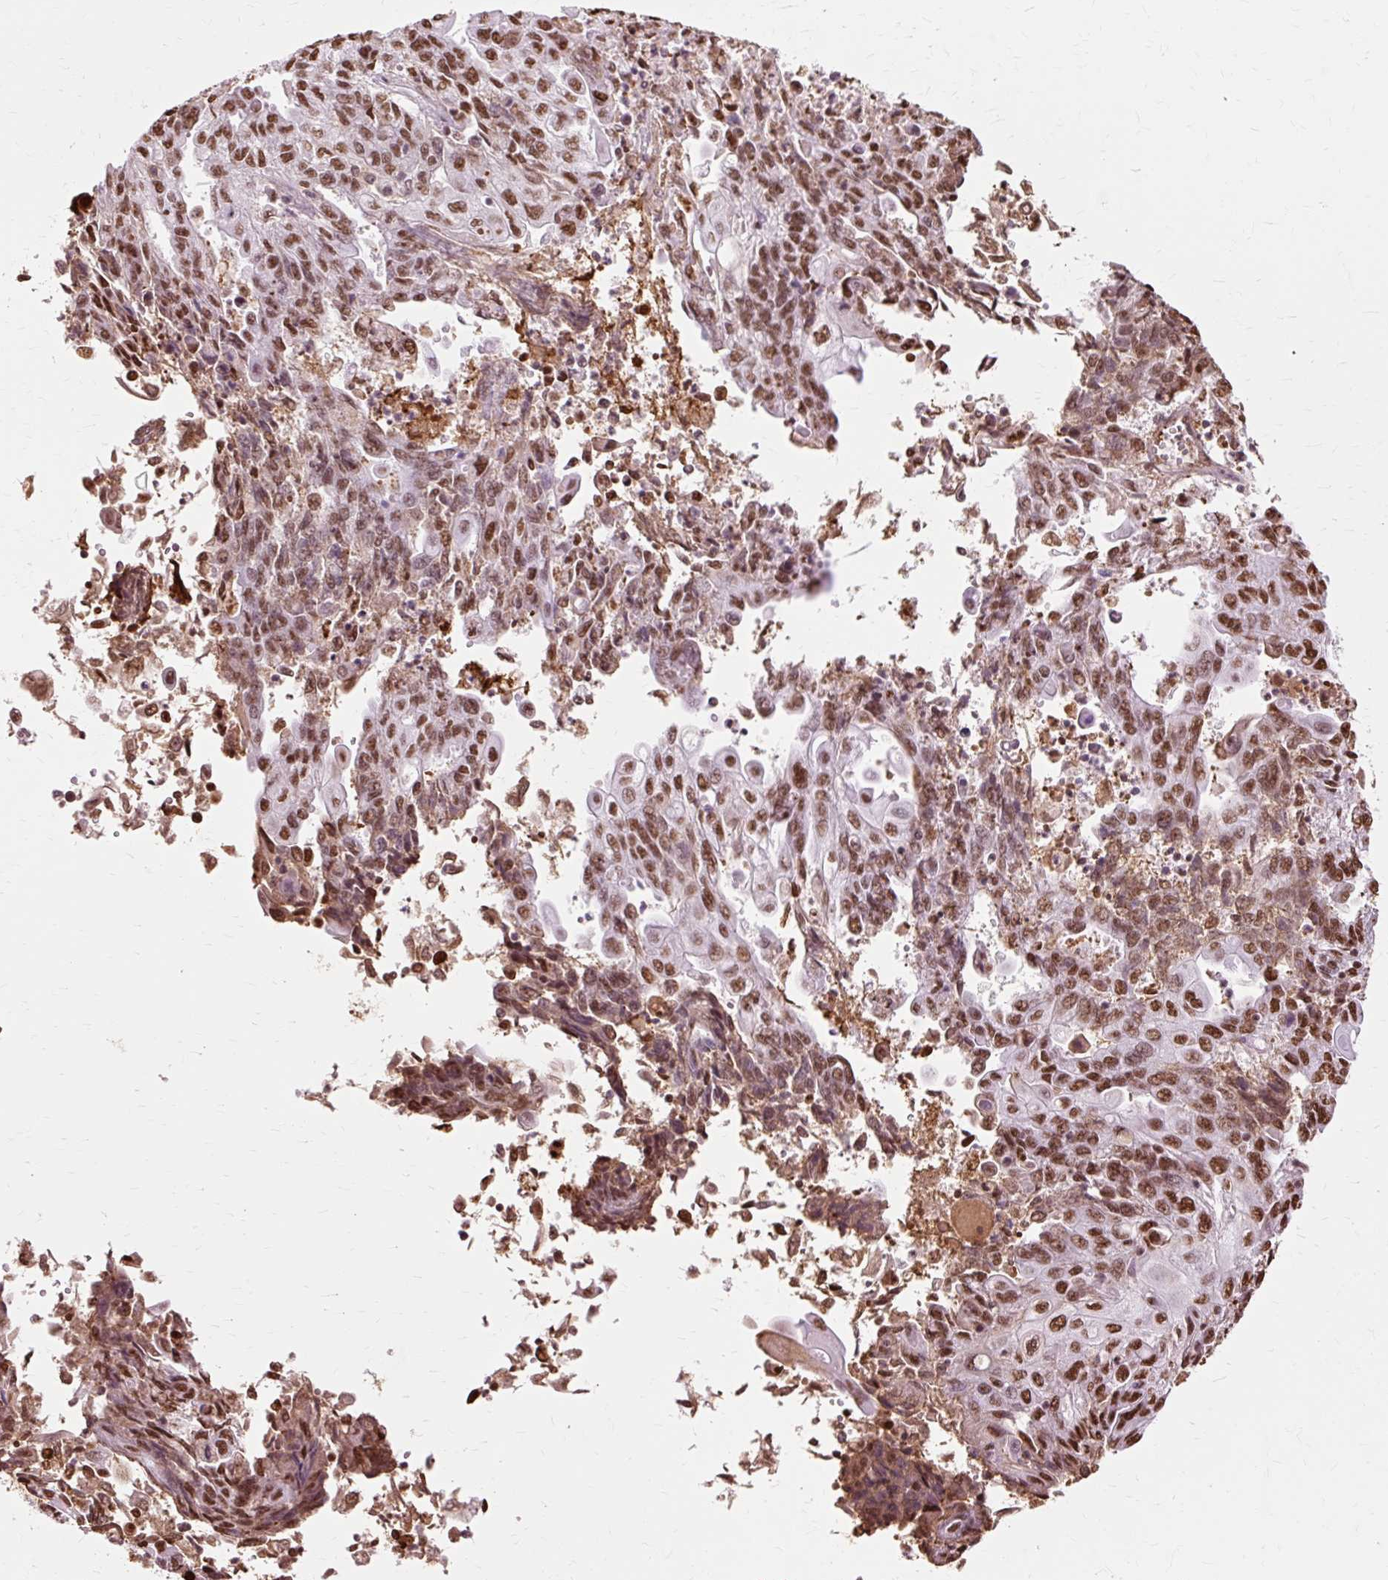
{"staining": {"intensity": "moderate", "quantity": ">75%", "location": "nuclear"}, "tissue": "endometrial cancer", "cell_type": "Tumor cells", "image_type": "cancer", "snomed": [{"axis": "morphology", "description": "Adenocarcinoma, NOS"}, {"axis": "topography", "description": "Endometrium"}], "caption": "This is a micrograph of immunohistochemistry staining of adenocarcinoma (endometrial), which shows moderate expression in the nuclear of tumor cells.", "gene": "XRCC6", "patient": {"sex": "female", "age": 54}}